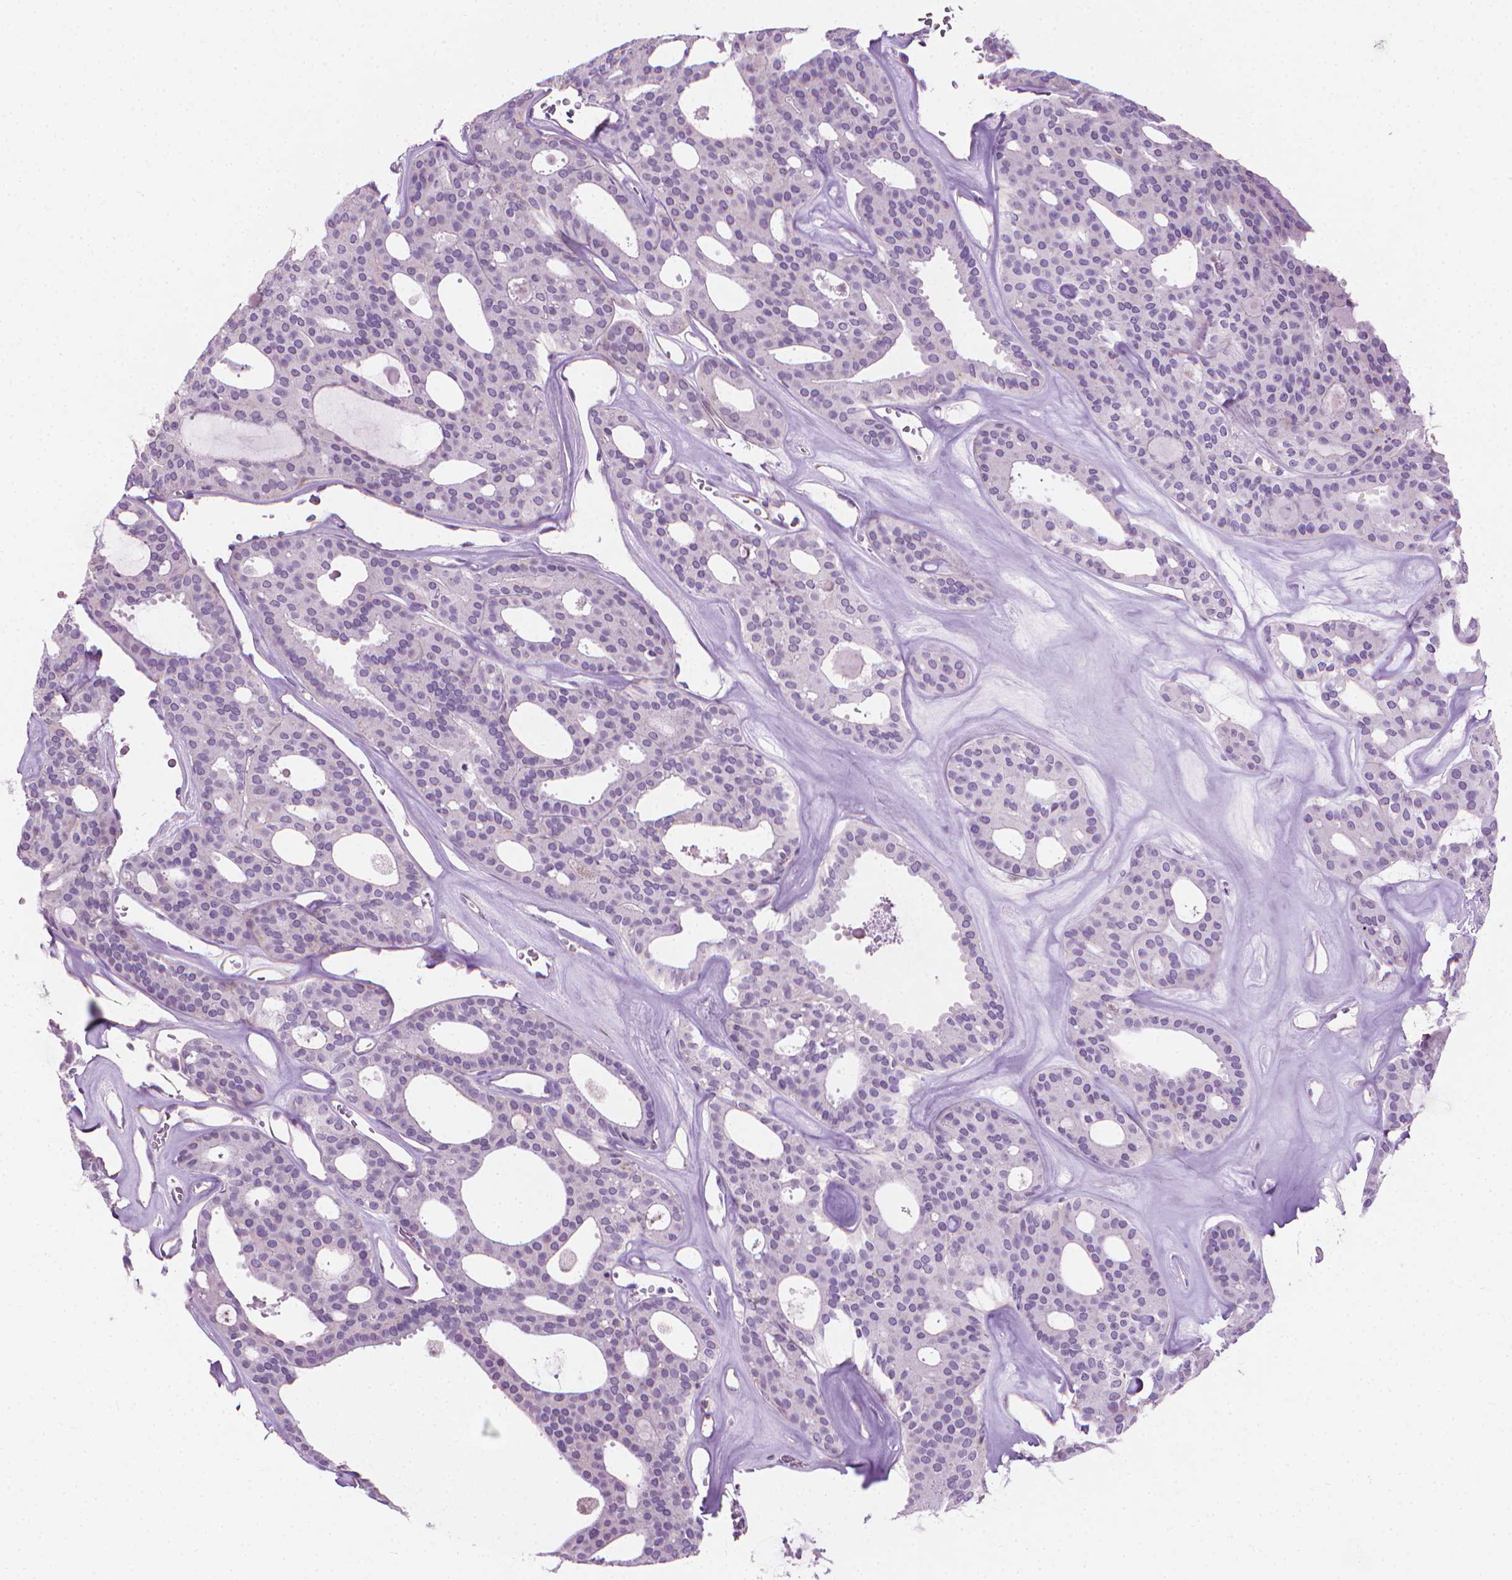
{"staining": {"intensity": "negative", "quantity": "none", "location": "none"}, "tissue": "thyroid cancer", "cell_type": "Tumor cells", "image_type": "cancer", "snomed": [{"axis": "morphology", "description": "Follicular adenoma carcinoma, NOS"}, {"axis": "topography", "description": "Thyroid gland"}], "caption": "Image shows no protein staining in tumor cells of thyroid cancer (follicular adenoma carcinoma) tissue.", "gene": "KRT73", "patient": {"sex": "male", "age": 75}}